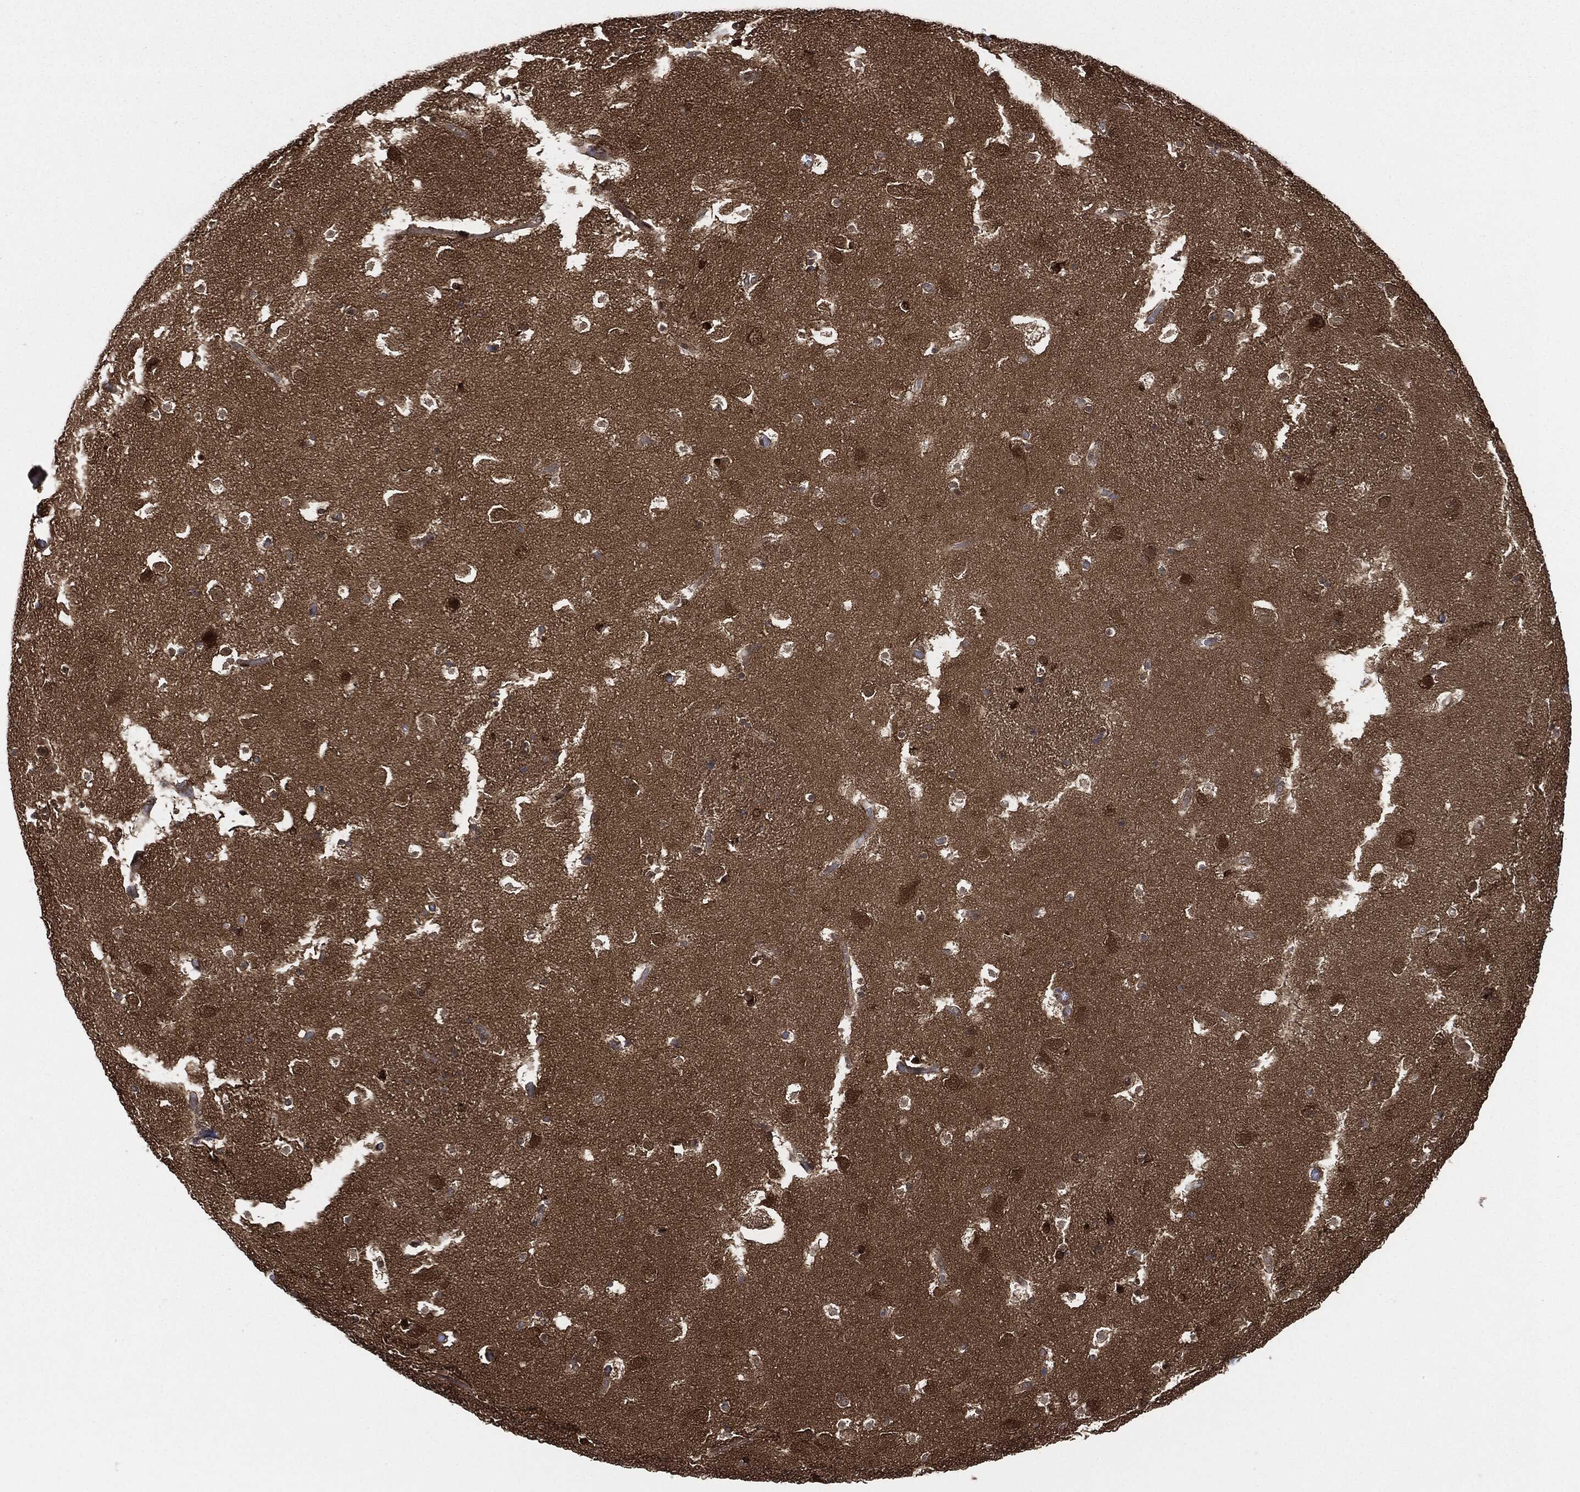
{"staining": {"intensity": "strong", "quantity": "<25%", "location": "nuclear"}, "tissue": "caudate", "cell_type": "Glial cells", "image_type": "normal", "snomed": [{"axis": "morphology", "description": "Normal tissue, NOS"}, {"axis": "topography", "description": "Lateral ventricle wall"}], "caption": "This photomicrograph demonstrates normal caudate stained with IHC to label a protein in brown. The nuclear of glial cells show strong positivity for the protein. Nuclei are counter-stained blue.", "gene": "DCTN1", "patient": {"sex": "female", "age": 42}}